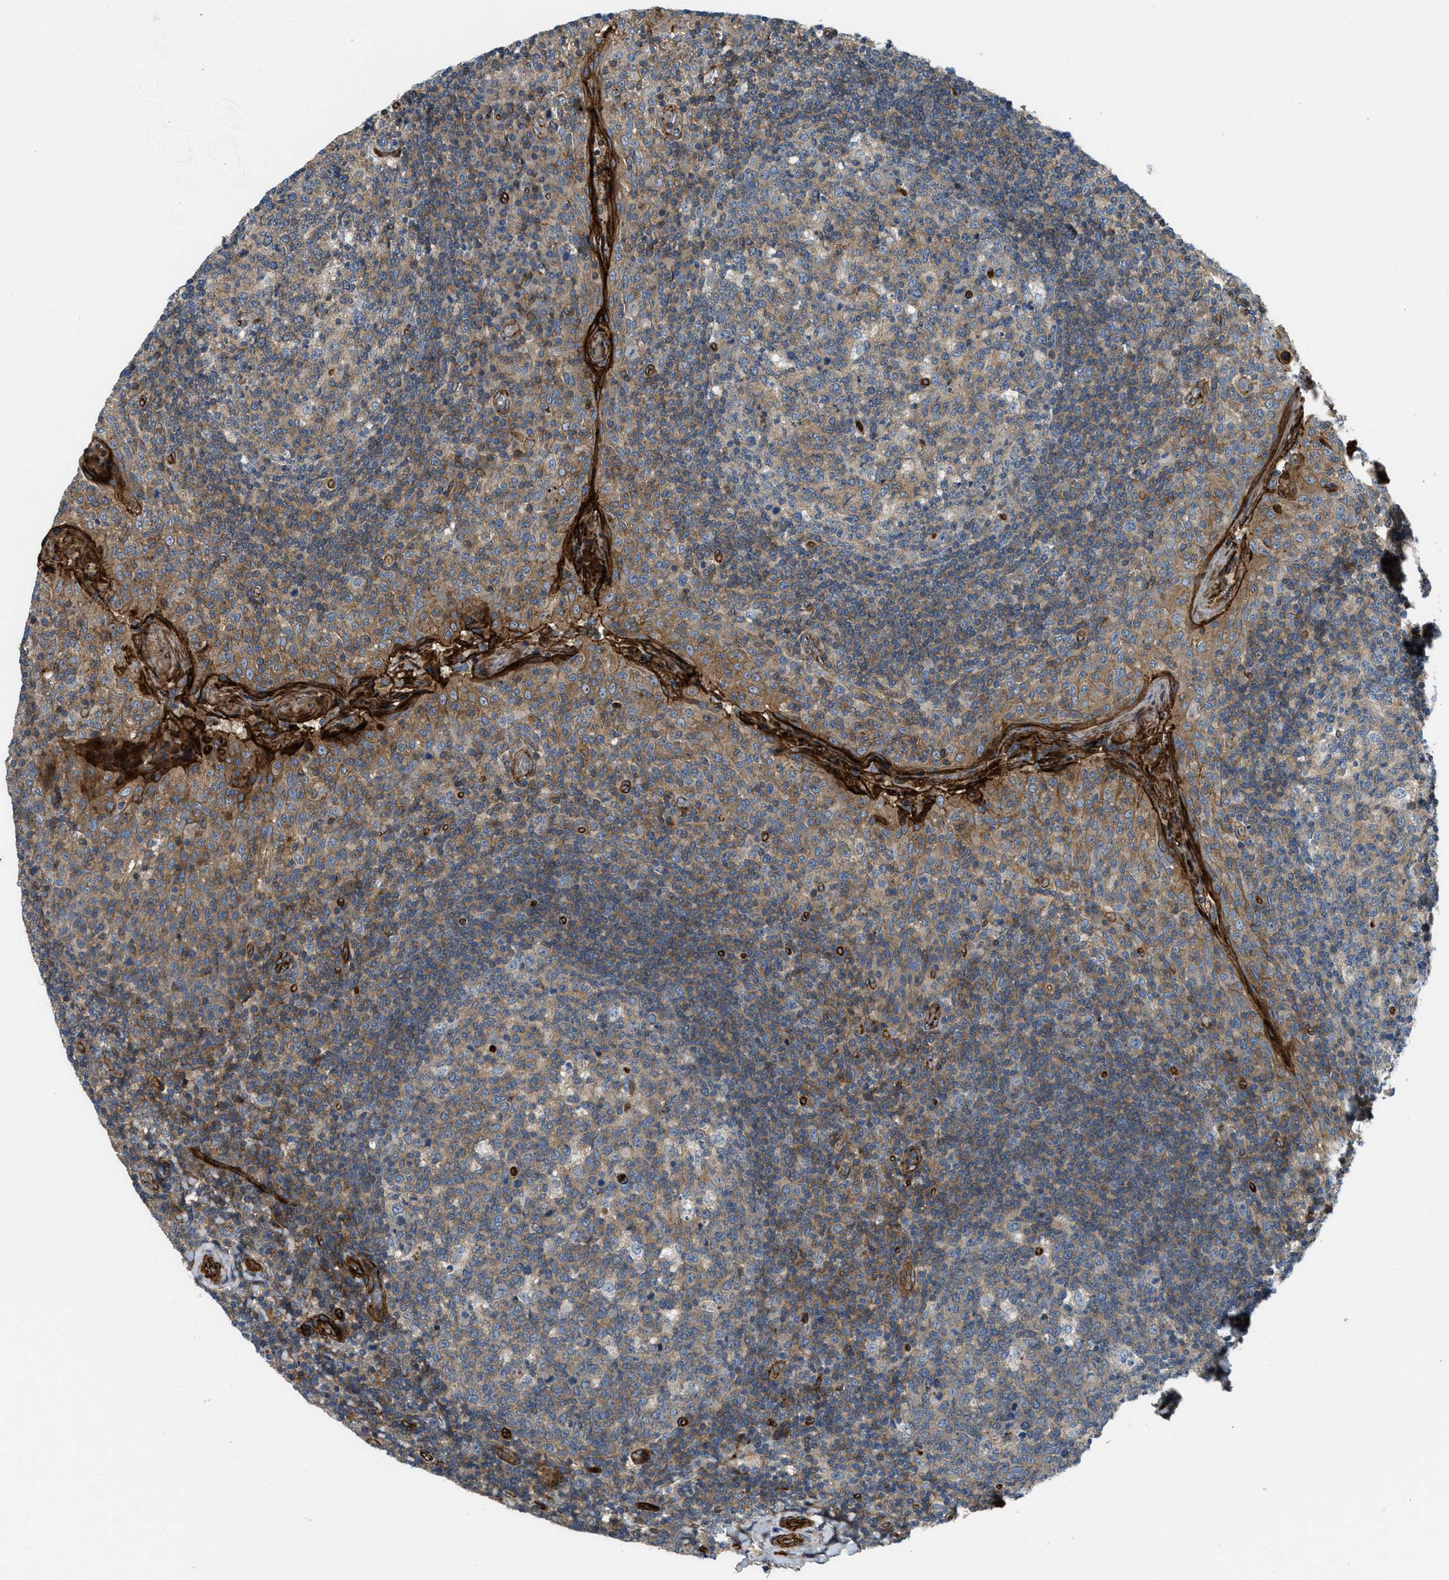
{"staining": {"intensity": "moderate", "quantity": ">75%", "location": "cytoplasmic/membranous"}, "tissue": "tonsil", "cell_type": "Germinal center cells", "image_type": "normal", "snomed": [{"axis": "morphology", "description": "Normal tissue, NOS"}, {"axis": "topography", "description": "Tonsil"}], "caption": "IHC photomicrograph of benign tonsil: tonsil stained using IHC shows medium levels of moderate protein expression localized specifically in the cytoplasmic/membranous of germinal center cells, appearing as a cytoplasmic/membranous brown color.", "gene": "NYNRIN", "patient": {"sex": "female", "age": 19}}